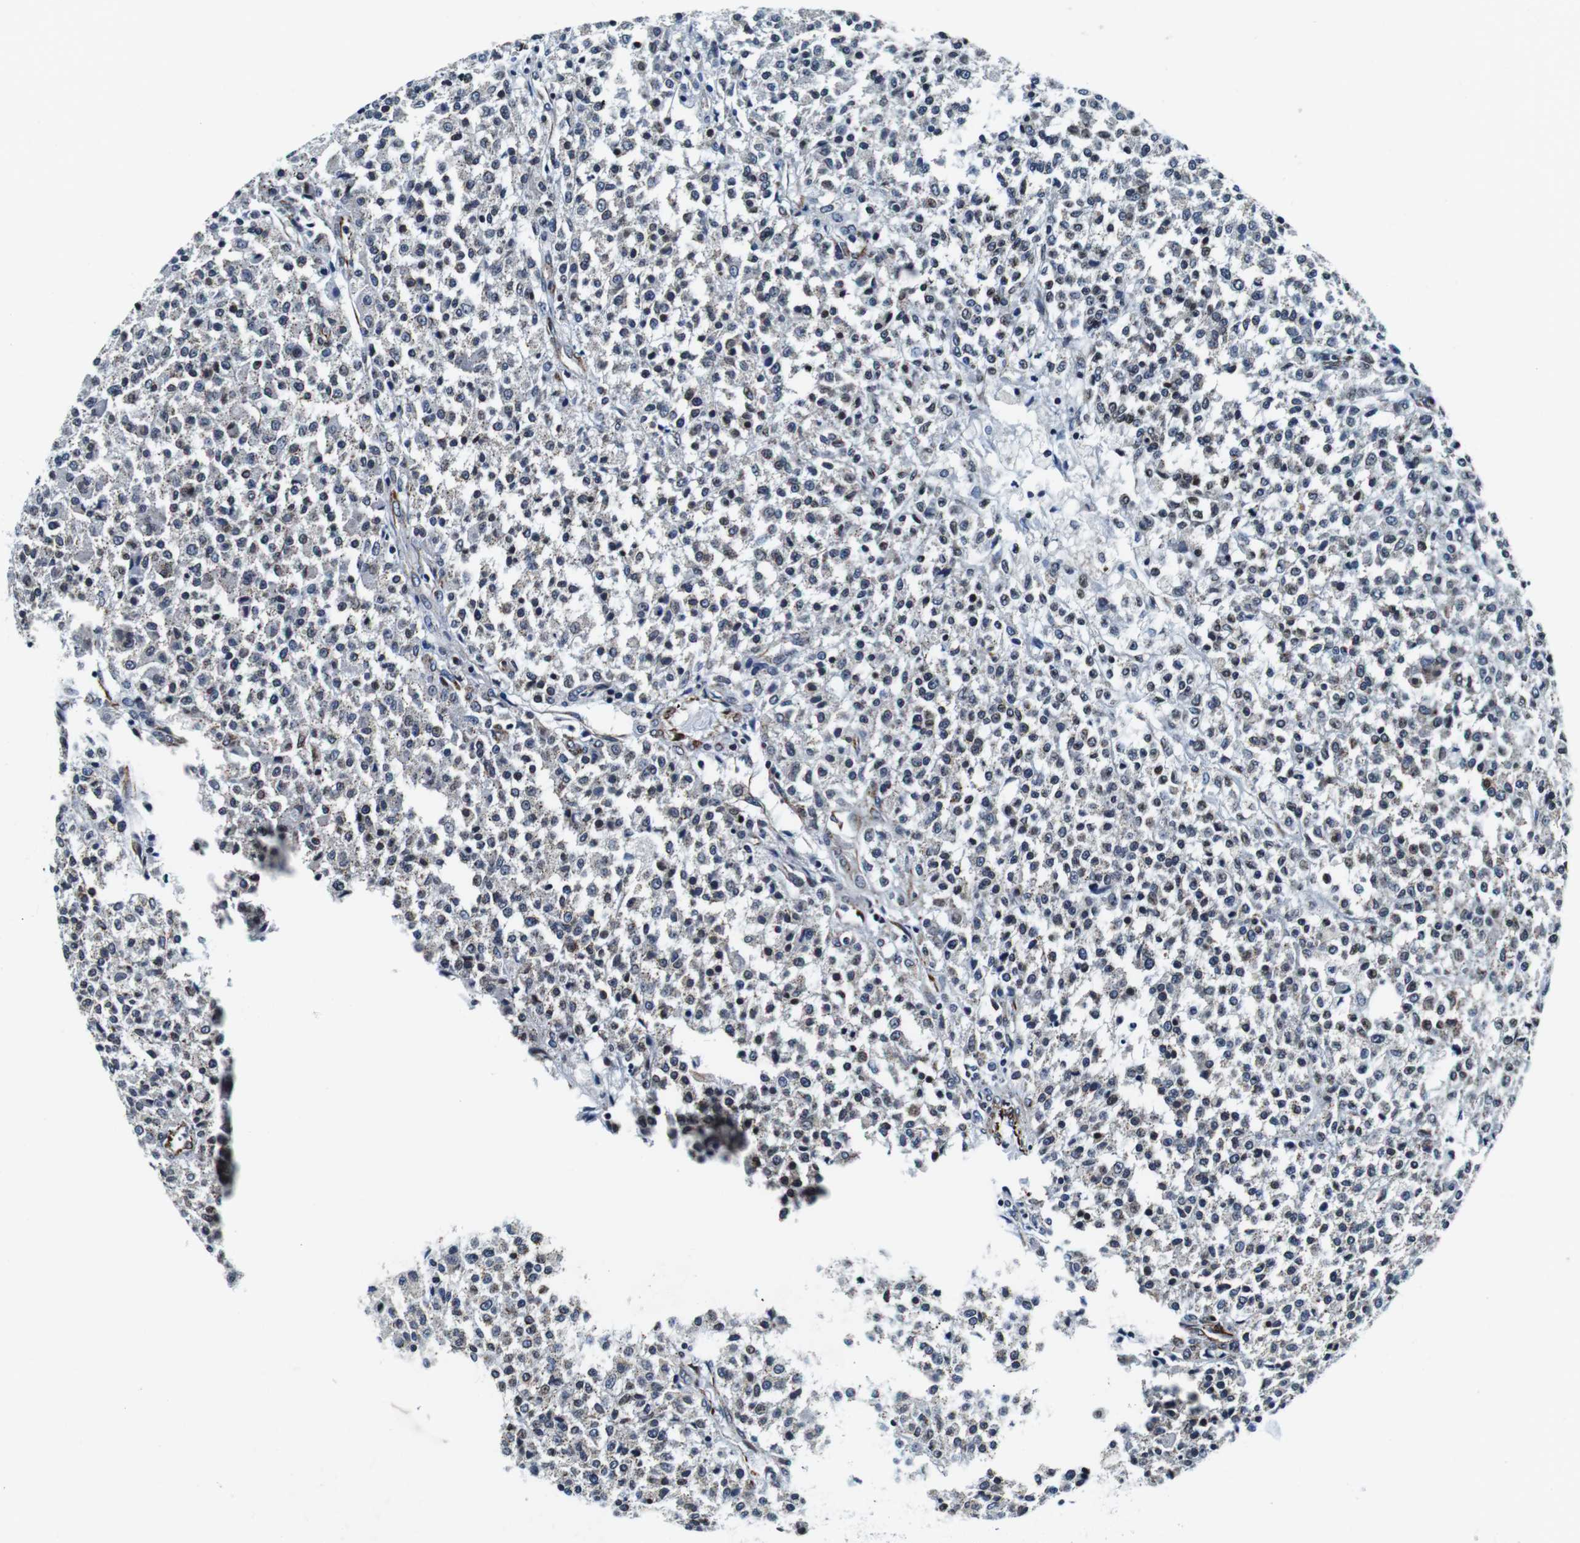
{"staining": {"intensity": "weak", "quantity": "<25%", "location": "nuclear"}, "tissue": "testis cancer", "cell_type": "Tumor cells", "image_type": "cancer", "snomed": [{"axis": "morphology", "description": "Seminoma, NOS"}, {"axis": "topography", "description": "Testis"}], "caption": "Tumor cells are negative for protein expression in human testis cancer.", "gene": "FAR2", "patient": {"sex": "male", "age": 59}}